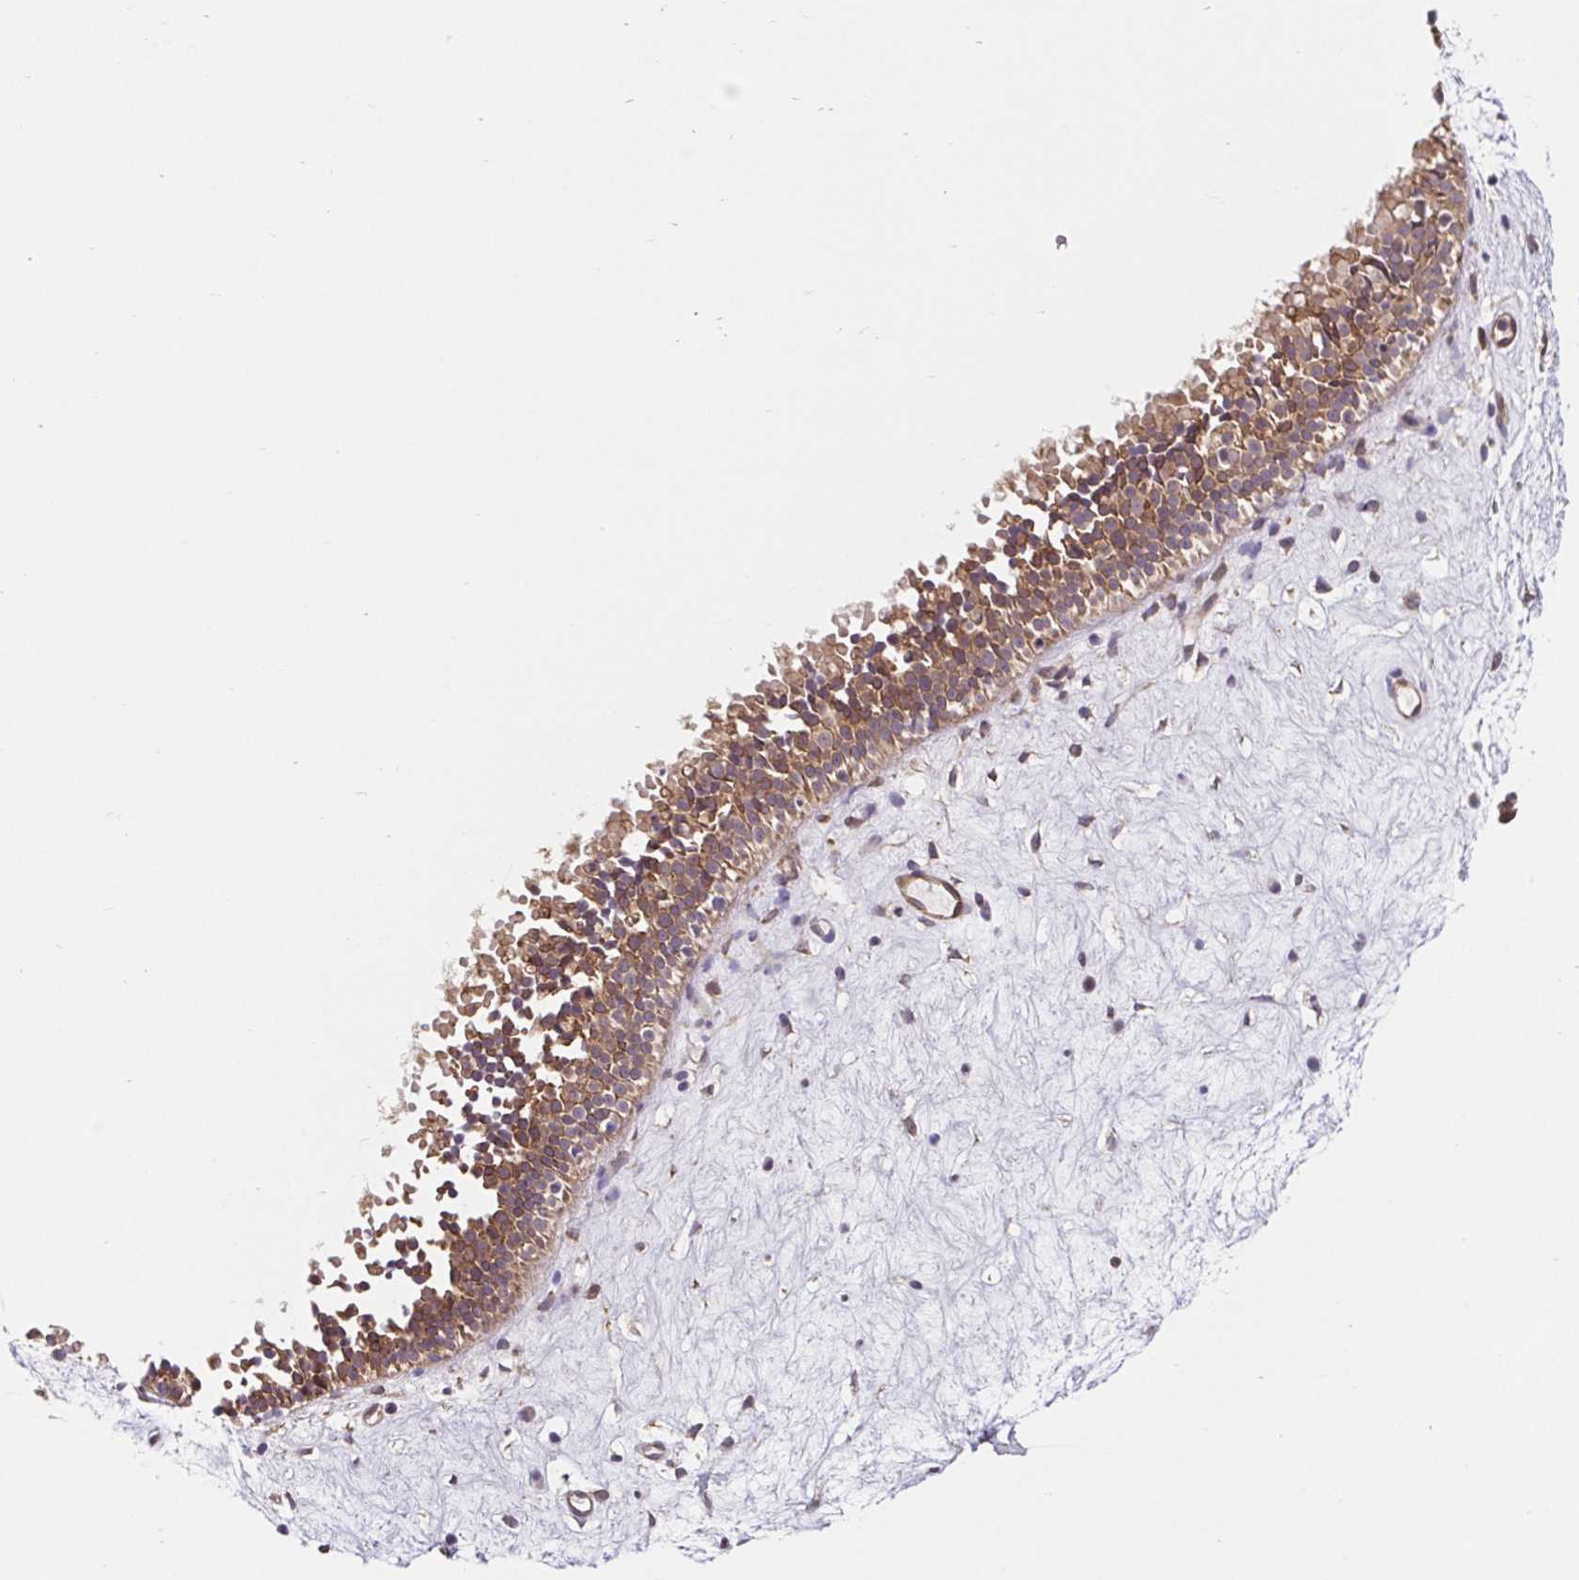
{"staining": {"intensity": "moderate", "quantity": ">75%", "location": "cytoplasmic/membranous"}, "tissue": "nasopharynx", "cell_type": "Respiratory epithelial cells", "image_type": "normal", "snomed": [{"axis": "morphology", "description": "Normal tissue, NOS"}, {"axis": "topography", "description": "Nasopharynx"}], "caption": "Immunohistochemistry histopathology image of benign nasopharynx: human nasopharynx stained using immunohistochemistry exhibits medium levels of moderate protein expression localized specifically in the cytoplasmic/membranous of respiratory epithelial cells, appearing as a cytoplasmic/membranous brown color.", "gene": "LYPD5", "patient": {"sex": "male", "age": 69}}